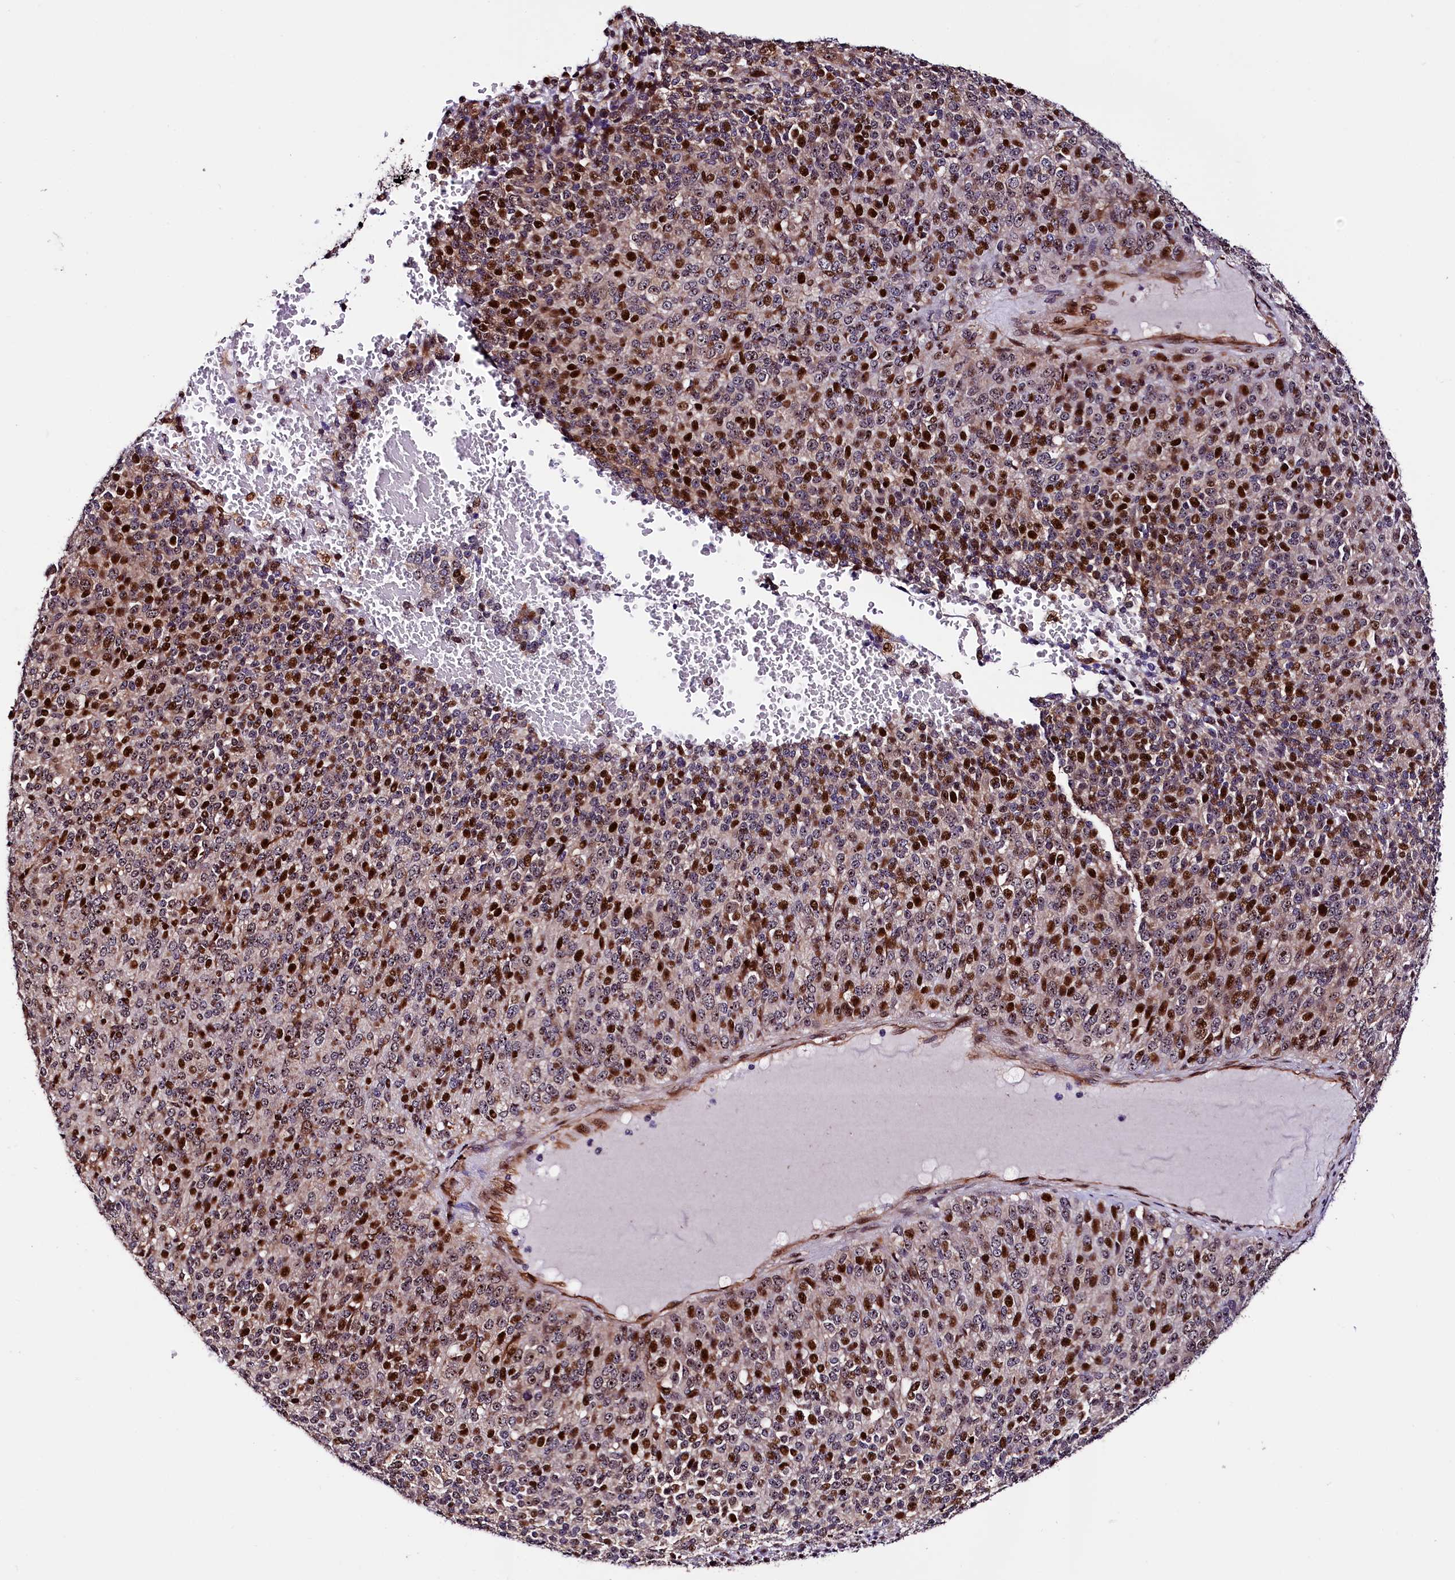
{"staining": {"intensity": "strong", "quantity": "25%-75%", "location": "cytoplasmic/membranous,nuclear"}, "tissue": "melanoma", "cell_type": "Tumor cells", "image_type": "cancer", "snomed": [{"axis": "morphology", "description": "Malignant melanoma, Metastatic site"}, {"axis": "topography", "description": "Brain"}], "caption": "Immunohistochemistry (IHC) (DAB) staining of melanoma displays strong cytoplasmic/membranous and nuclear protein positivity in about 25%-75% of tumor cells. (brown staining indicates protein expression, while blue staining denotes nuclei).", "gene": "TRMT112", "patient": {"sex": "female", "age": 56}}